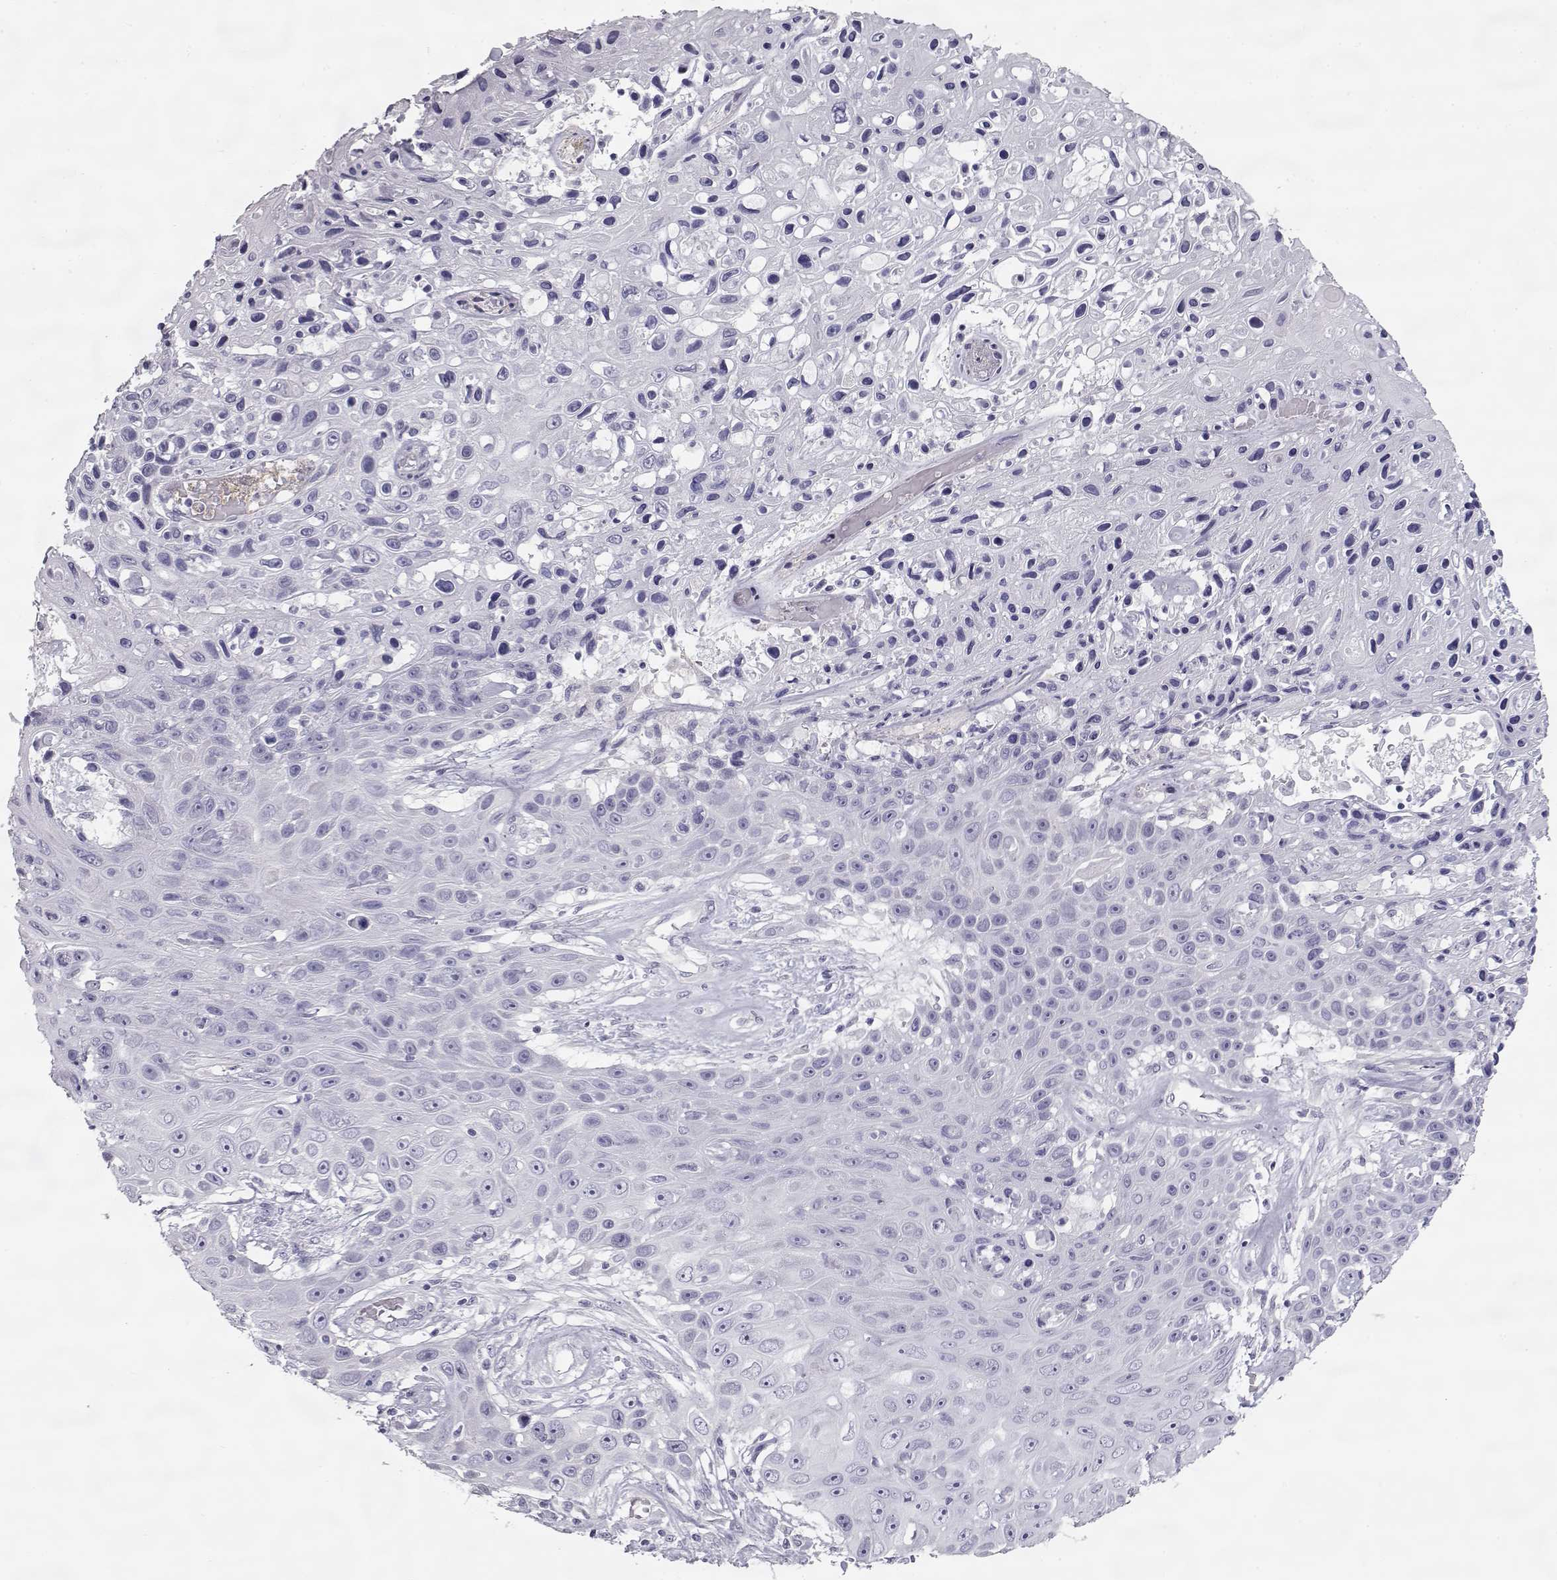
{"staining": {"intensity": "negative", "quantity": "none", "location": "none"}, "tissue": "skin cancer", "cell_type": "Tumor cells", "image_type": "cancer", "snomed": [{"axis": "morphology", "description": "Squamous cell carcinoma, NOS"}, {"axis": "topography", "description": "Skin"}], "caption": "The histopathology image displays no staining of tumor cells in skin squamous cell carcinoma.", "gene": "SLITRK3", "patient": {"sex": "male", "age": 82}}